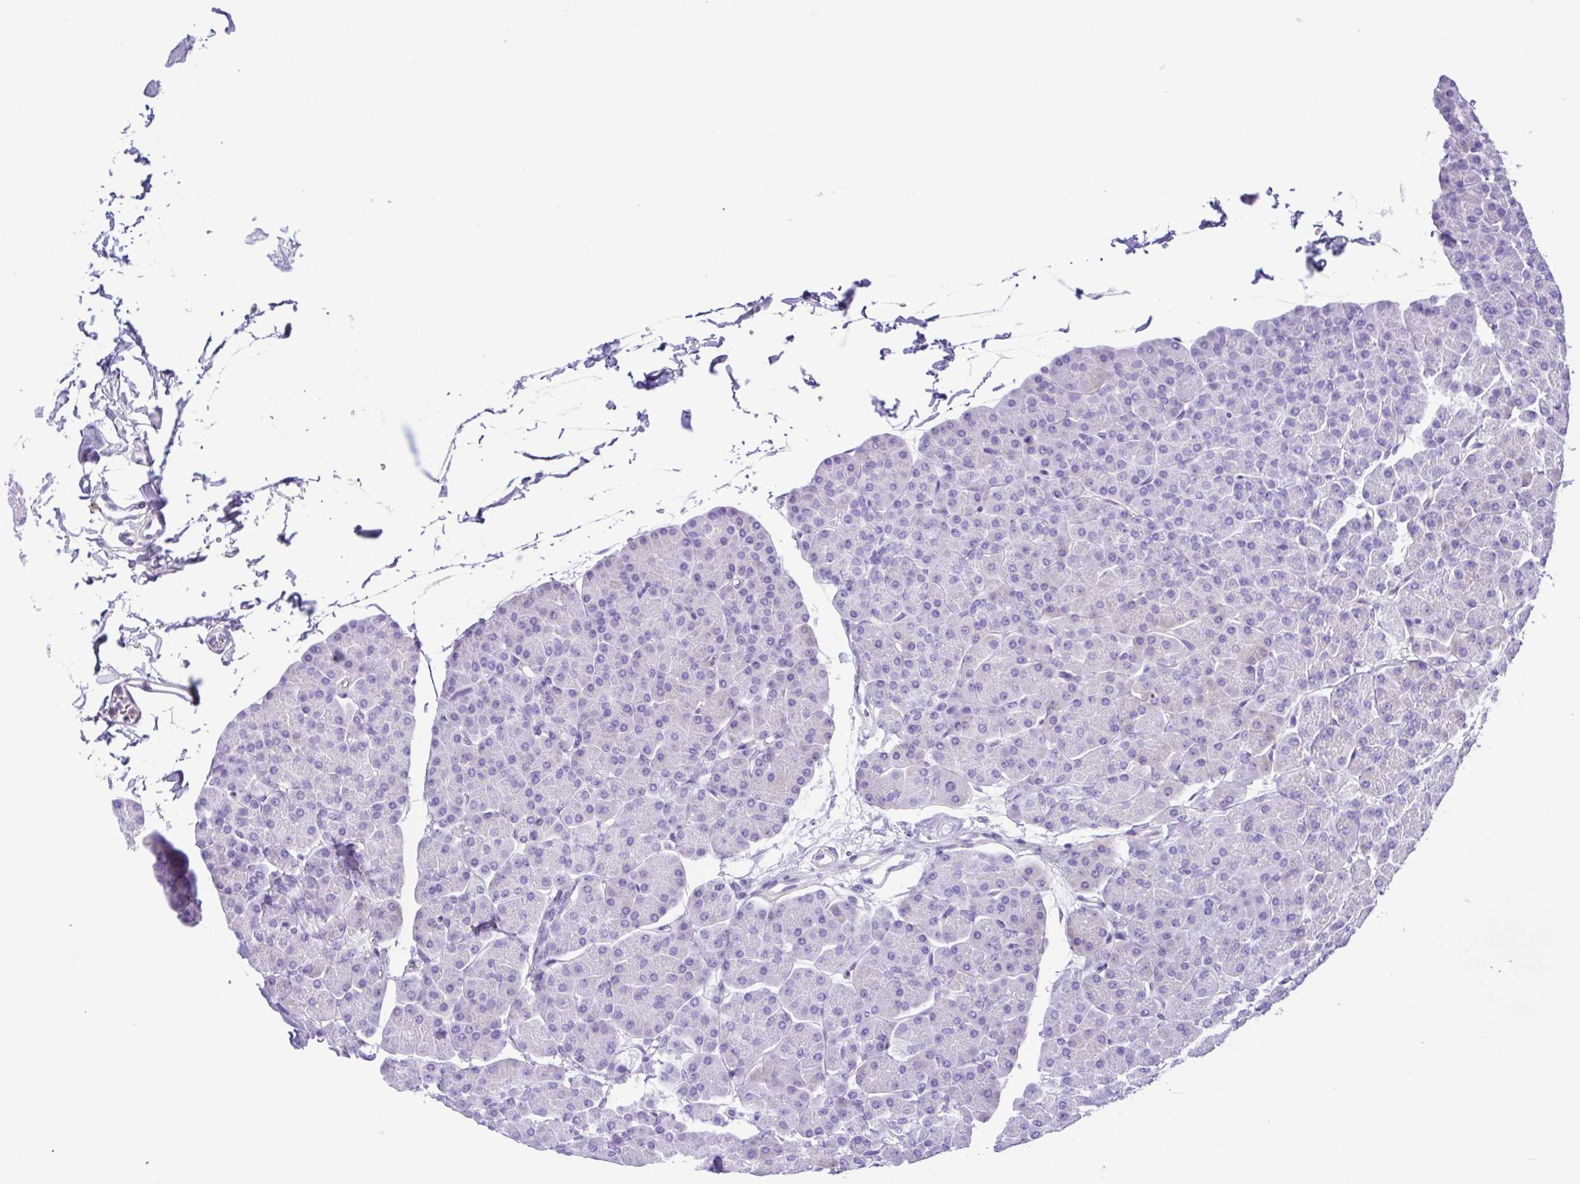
{"staining": {"intensity": "weak", "quantity": "25%-75%", "location": "cytoplasmic/membranous"}, "tissue": "pancreas", "cell_type": "Exocrine glandular cells", "image_type": "normal", "snomed": [{"axis": "morphology", "description": "Normal tissue, NOS"}, {"axis": "topography", "description": "Pancreas"}, {"axis": "topography", "description": "Peripheral nerve tissue"}], "caption": "Immunohistochemical staining of normal human pancreas displays low levels of weak cytoplasmic/membranous staining in about 25%-75% of exocrine glandular cells.", "gene": "GPR17", "patient": {"sex": "male", "age": 54}}